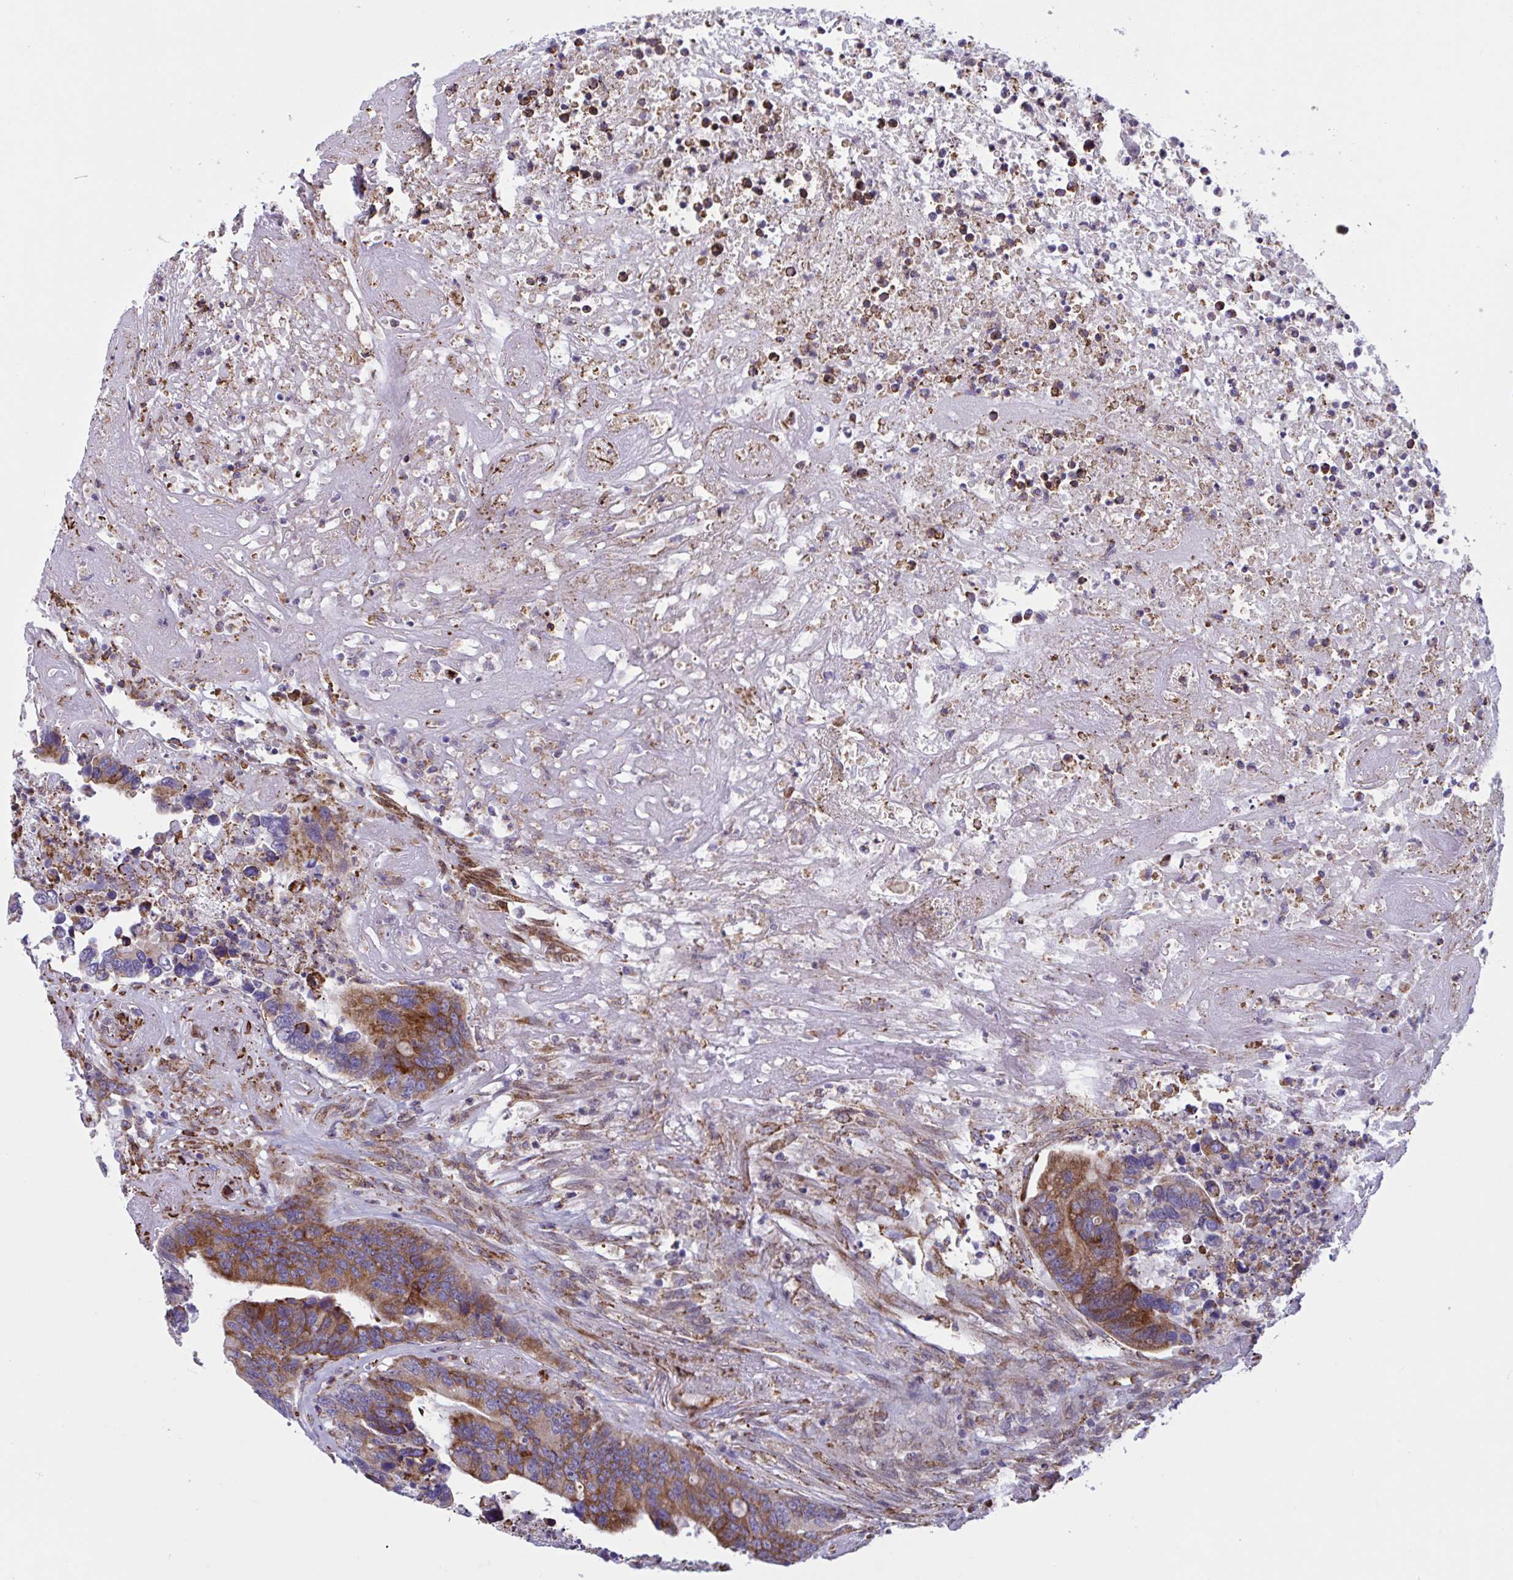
{"staining": {"intensity": "moderate", "quantity": "25%-75%", "location": "cytoplasmic/membranous"}, "tissue": "colorectal cancer", "cell_type": "Tumor cells", "image_type": "cancer", "snomed": [{"axis": "morphology", "description": "Adenocarcinoma, NOS"}, {"axis": "topography", "description": "Colon"}], "caption": "Immunohistochemistry staining of colorectal cancer (adenocarcinoma), which displays medium levels of moderate cytoplasmic/membranous positivity in about 25%-75% of tumor cells indicating moderate cytoplasmic/membranous protein staining. The staining was performed using DAB (3,3'-diaminobenzidine) (brown) for protein detection and nuclei were counterstained in hematoxylin (blue).", "gene": "PEAK3", "patient": {"sex": "female", "age": 67}}